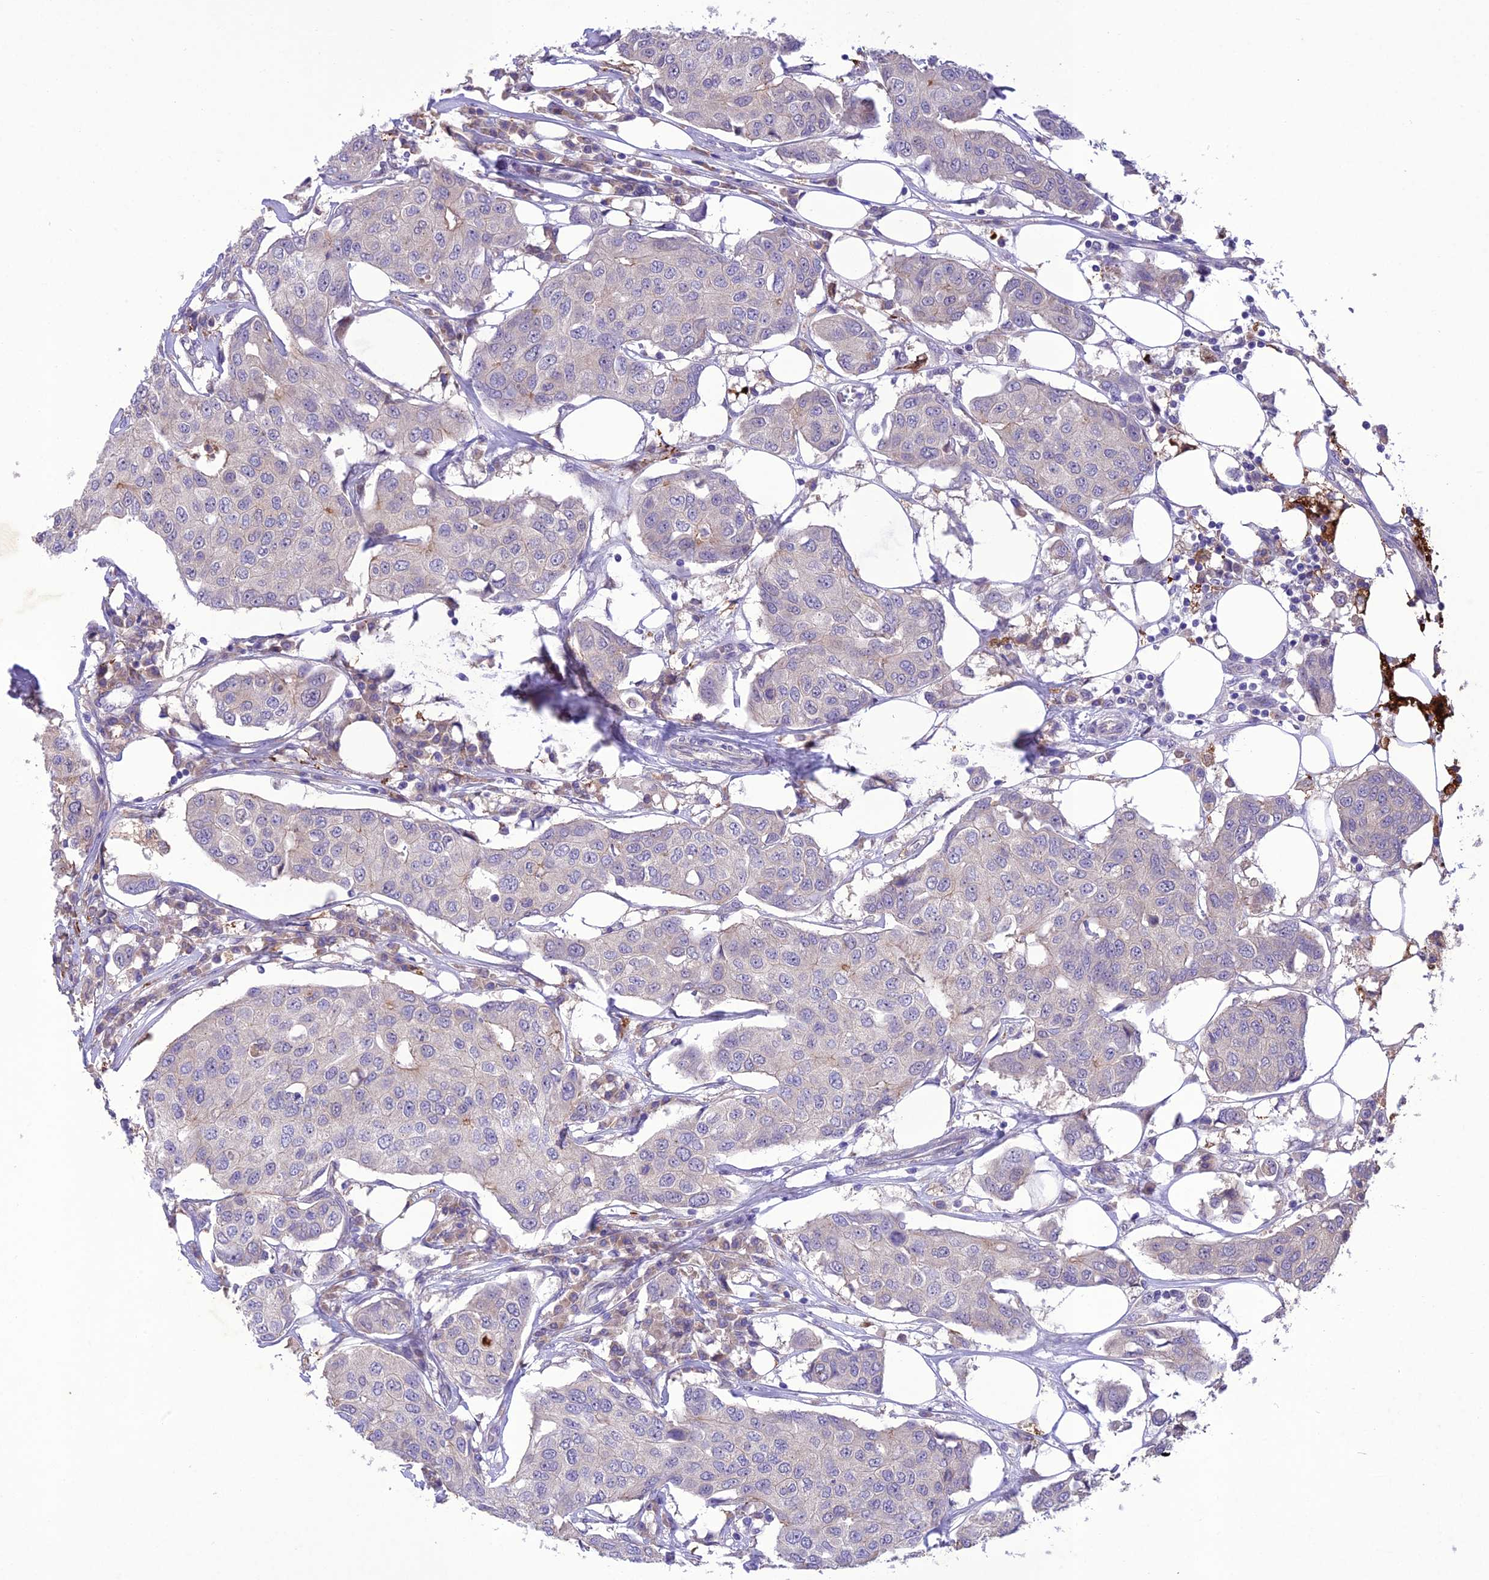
{"staining": {"intensity": "negative", "quantity": "none", "location": "none"}, "tissue": "breast cancer", "cell_type": "Tumor cells", "image_type": "cancer", "snomed": [{"axis": "morphology", "description": "Duct carcinoma"}, {"axis": "topography", "description": "Breast"}], "caption": "A high-resolution image shows immunohistochemistry staining of infiltrating ductal carcinoma (breast), which reveals no significant staining in tumor cells.", "gene": "ANKRD52", "patient": {"sex": "female", "age": 80}}